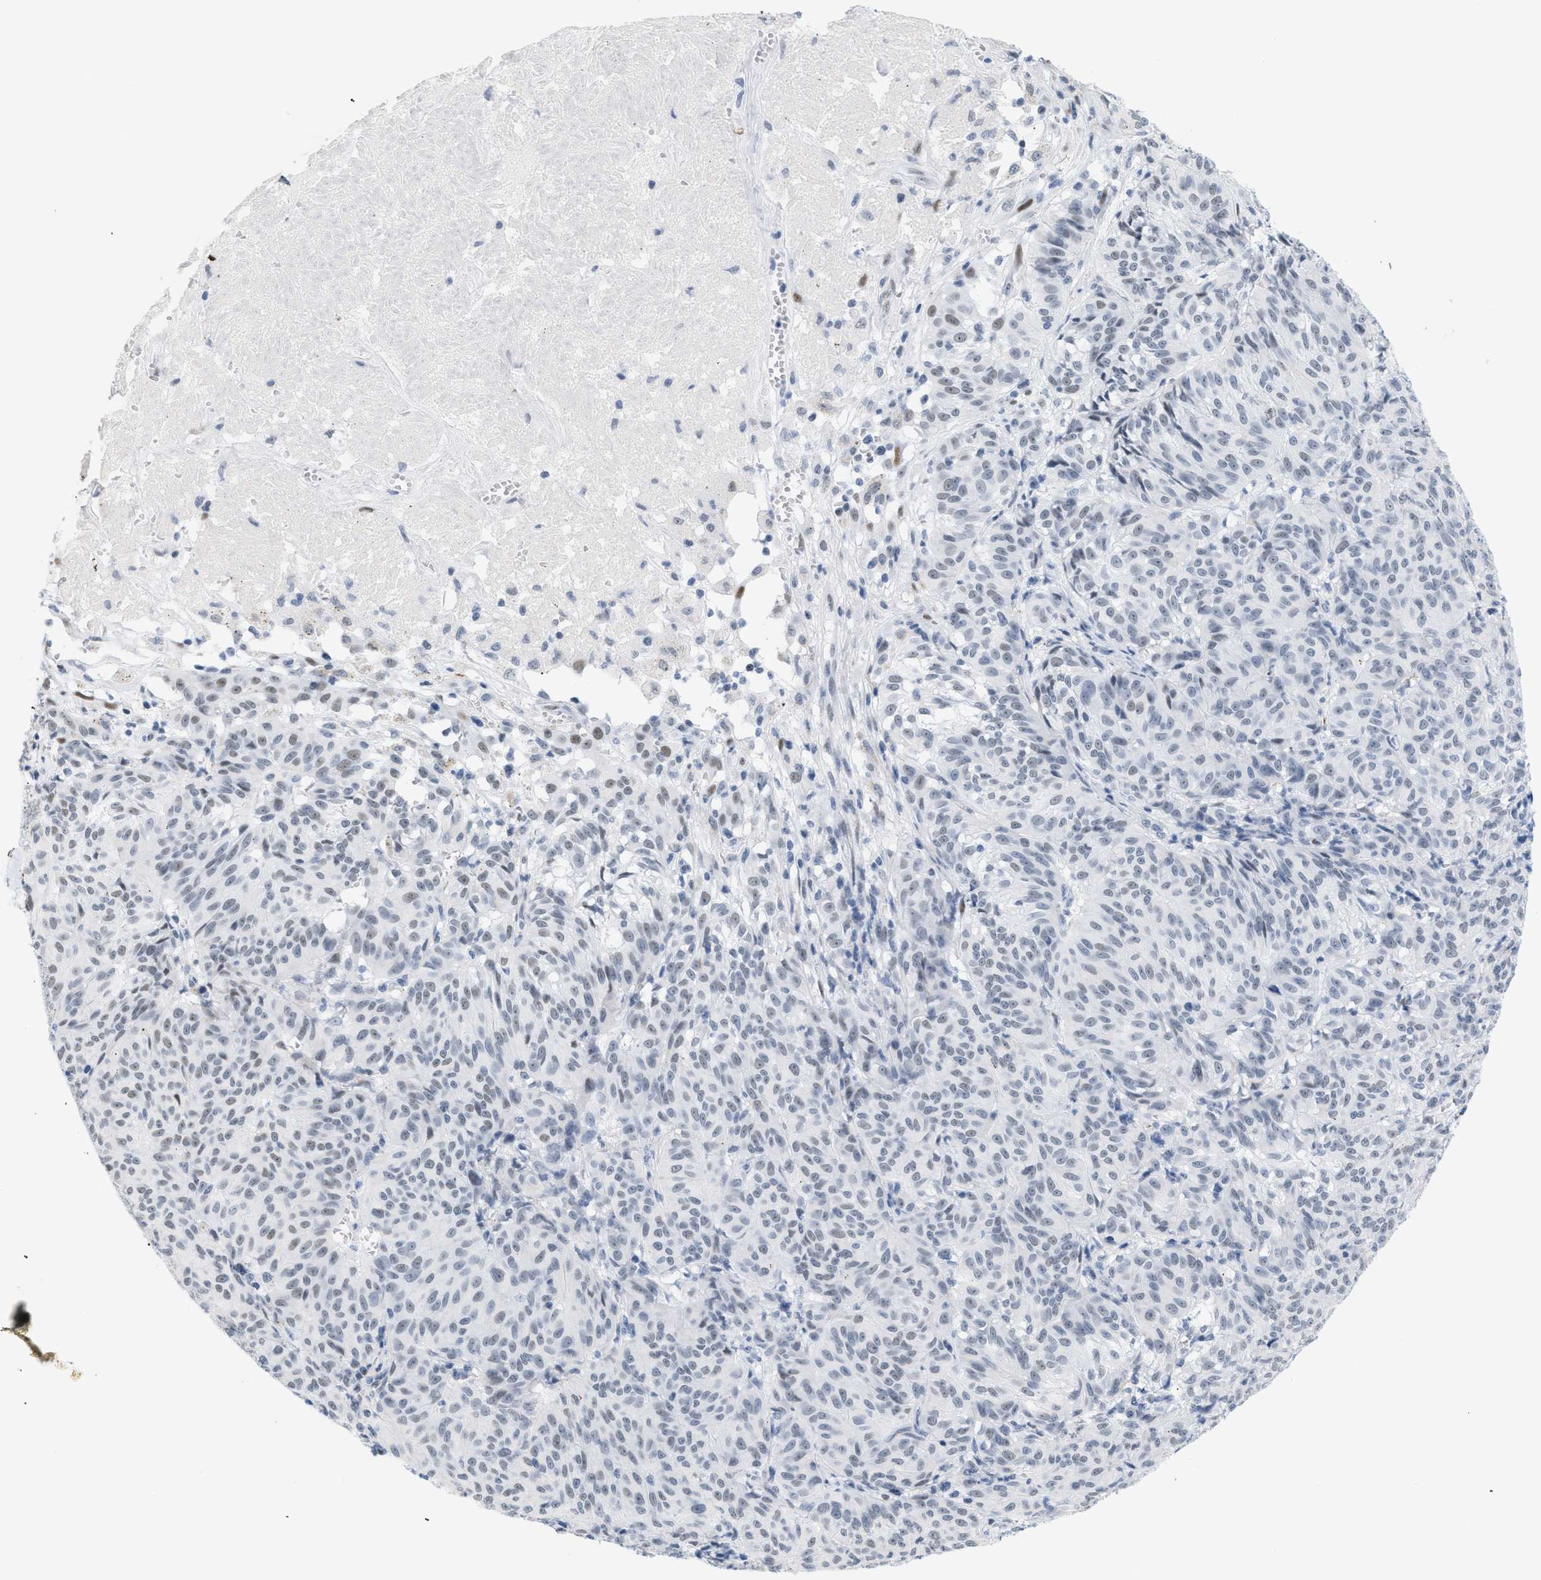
{"staining": {"intensity": "weak", "quantity": "<25%", "location": "nuclear"}, "tissue": "melanoma", "cell_type": "Tumor cells", "image_type": "cancer", "snomed": [{"axis": "morphology", "description": "Malignant melanoma, NOS"}, {"axis": "topography", "description": "Skin"}], "caption": "Human melanoma stained for a protein using immunohistochemistry (IHC) displays no expression in tumor cells.", "gene": "ELN", "patient": {"sex": "female", "age": 72}}